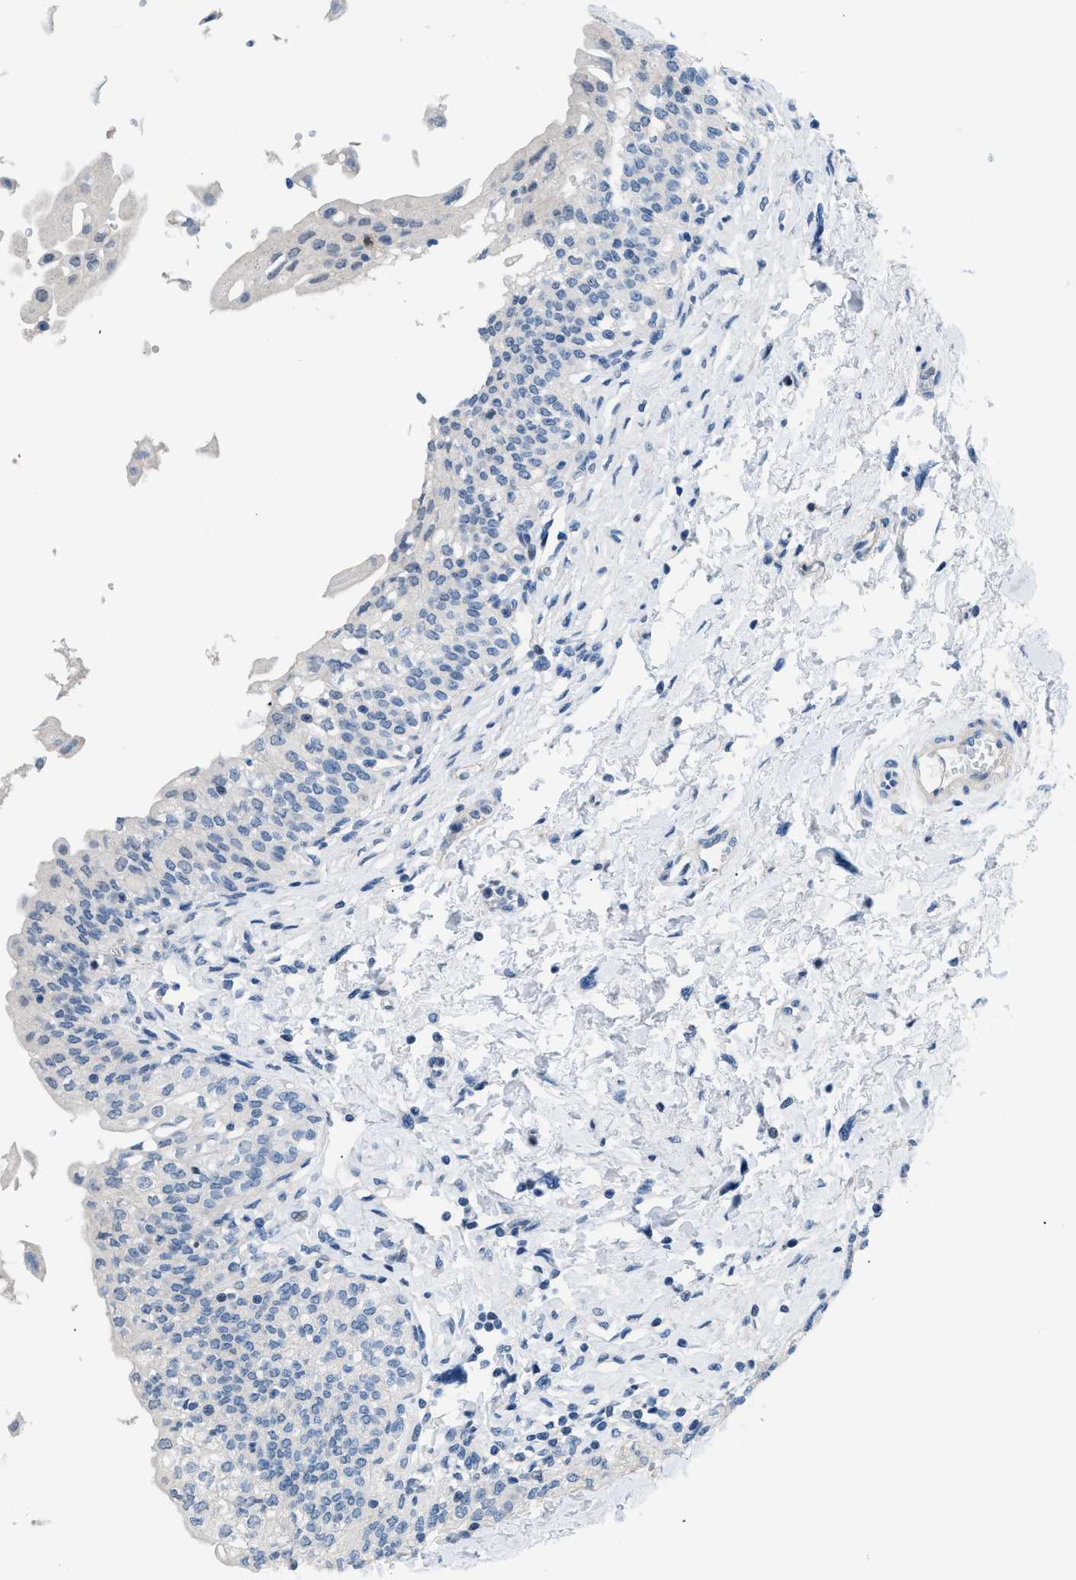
{"staining": {"intensity": "negative", "quantity": "none", "location": "none"}, "tissue": "urinary bladder", "cell_type": "Urothelial cells", "image_type": "normal", "snomed": [{"axis": "morphology", "description": "Normal tissue, NOS"}, {"axis": "topography", "description": "Urinary bladder"}], "caption": "Immunohistochemistry image of benign urinary bladder: human urinary bladder stained with DAB (3,3'-diaminobenzidine) shows no significant protein expression in urothelial cells. (DAB IHC, high magnification).", "gene": "FDCSP", "patient": {"sex": "male", "age": 55}}